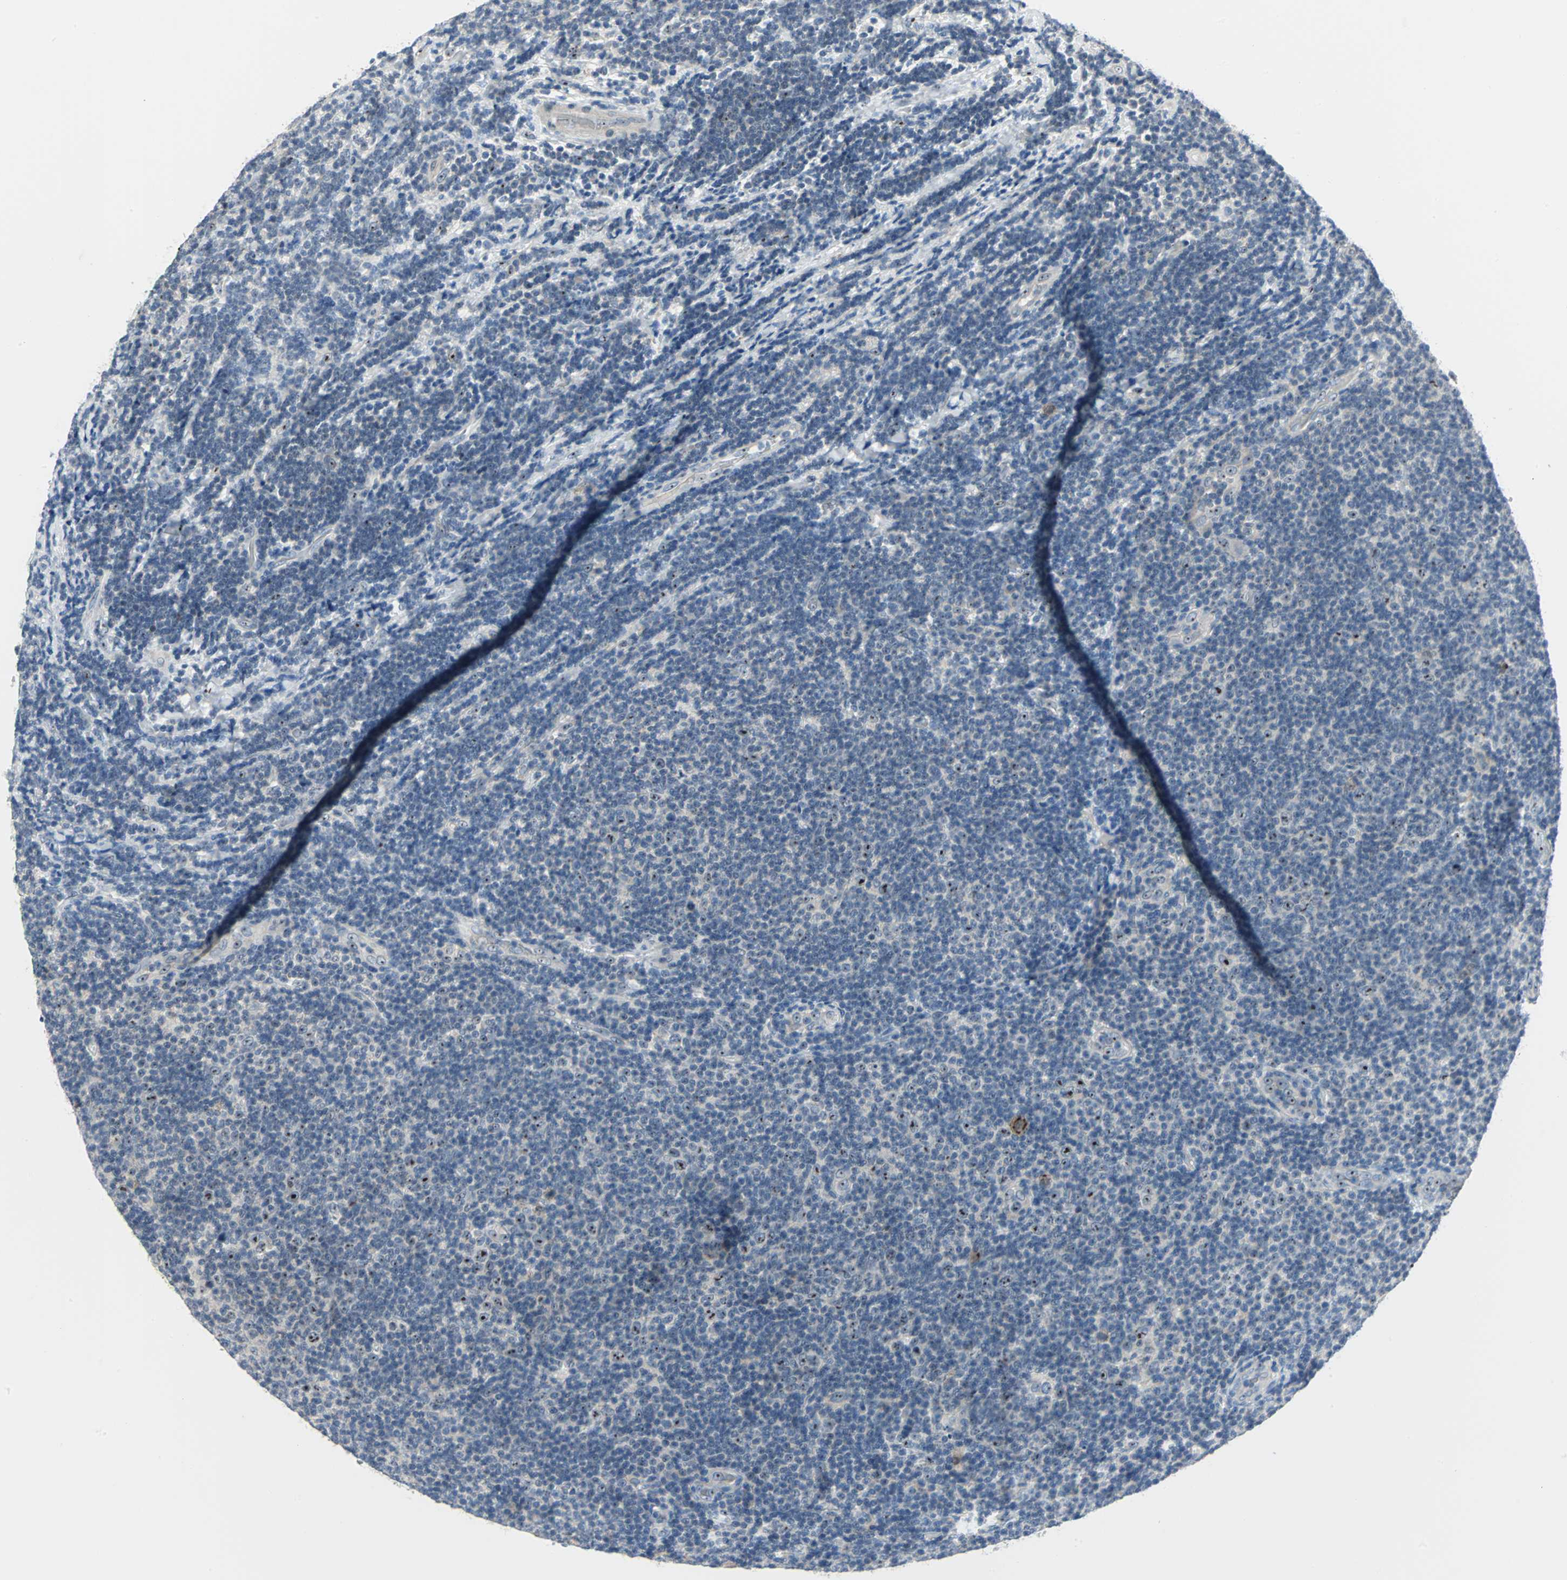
{"staining": {"intensity": "moderate", "quantity": "<25%", "location": "nuclear"}, "tissue": "lymphoma", "cell_type": "Tumor cells", "image_type": "cancer", "snomed": [{"axis": "morphology", "description": "Malignant lymphoma, non-Hodgkin's type, Low grade"}, {"axis": "topography", "description": "Lymph node"}], "caption": "Malignant lymphoma, non-Hodgkin's type (low-grade) stained with a protein marker shows moderate staining in tumor cells.", "gene": "MYBBP1A", "patient": {"sex": "male", "age": 83}}